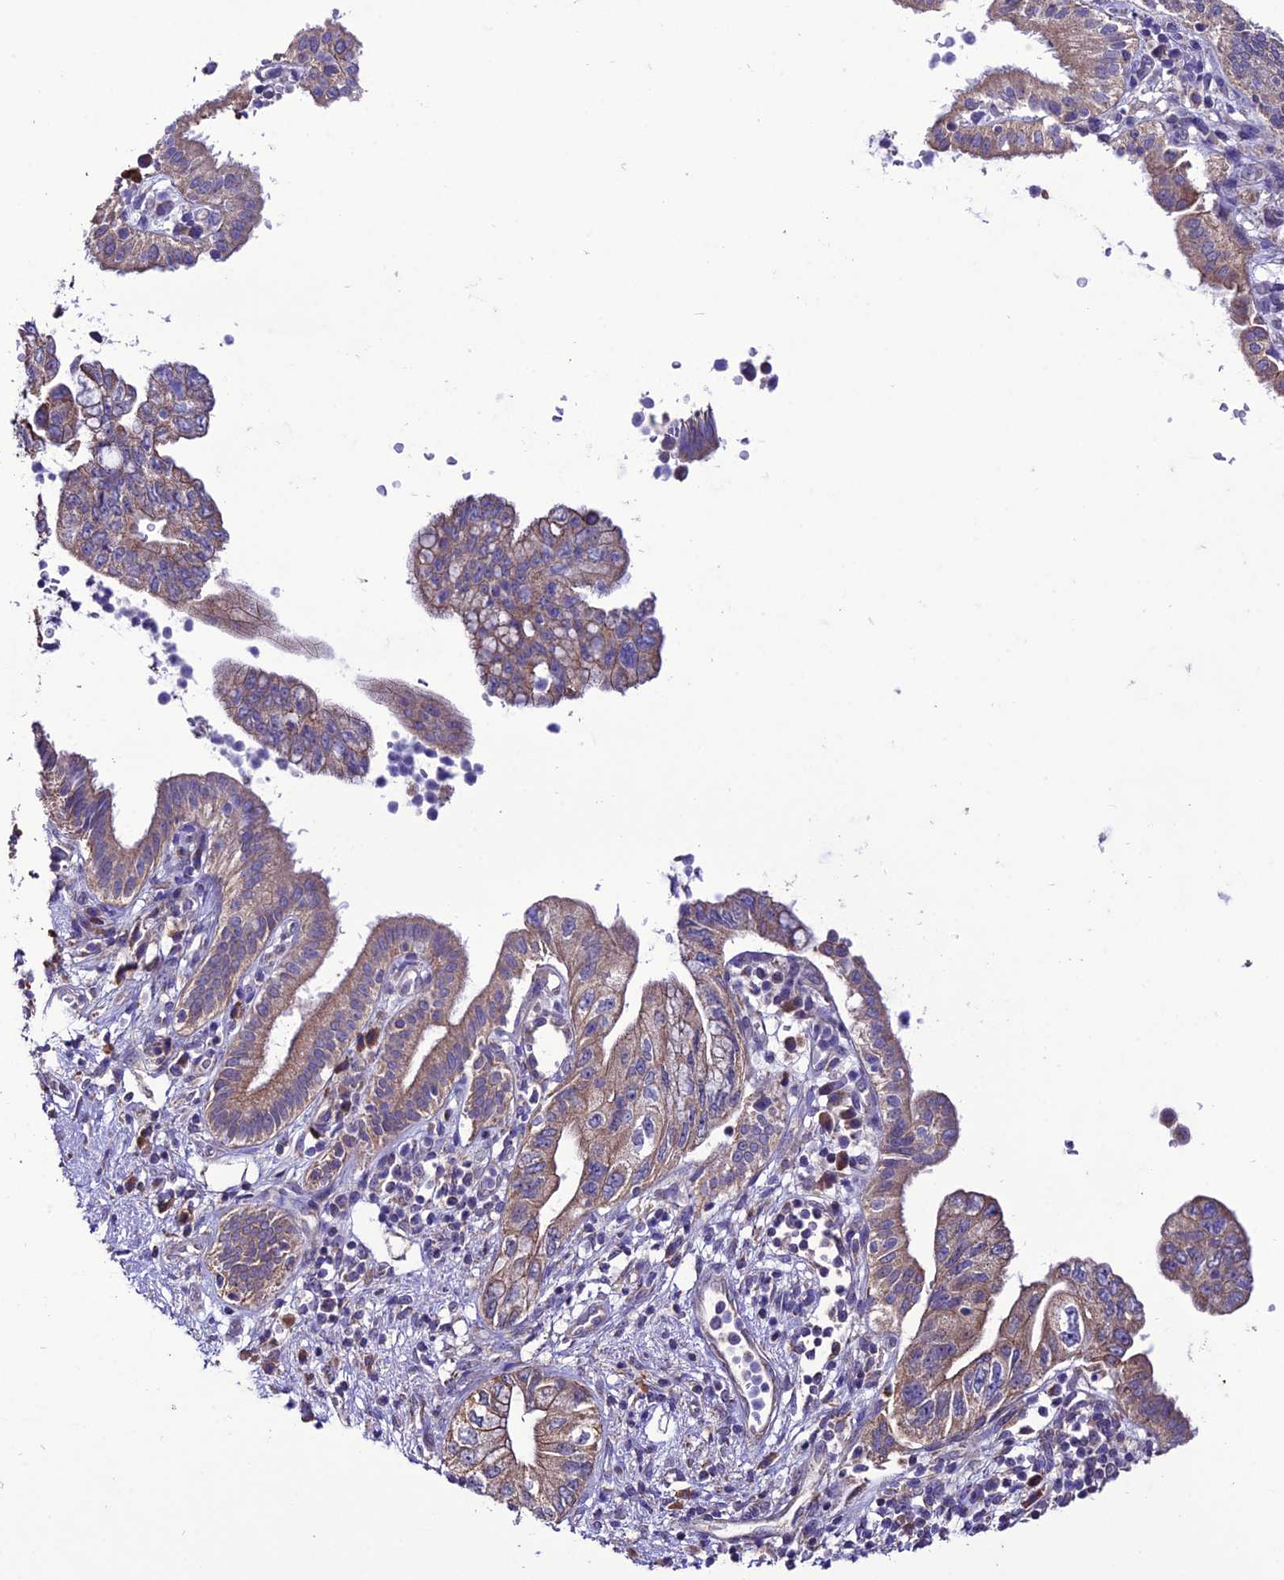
{"staining": {"intensity": "moderate", "quantity": "25%-75%", "location": "cytoplasmic/membranous"}, "tissue": "pancreatic cancer", "cell_type": "Tumor cells", "image_type": "cancer", "snomed": [{"axis": "morphology", "description": "Adenocarcinoma, NOS"}, {"axis": "topography", "description": "Pancreas"}], "caption": "A high-resolution image shows immunohistochemistry staining of pancreatic cancer, which shows moderate cytoplasmic/membranous positivity in about 25%-75% of tumor cells.", "gene": "HOGA1", "patient": {"sex": "female", "age": 73}}